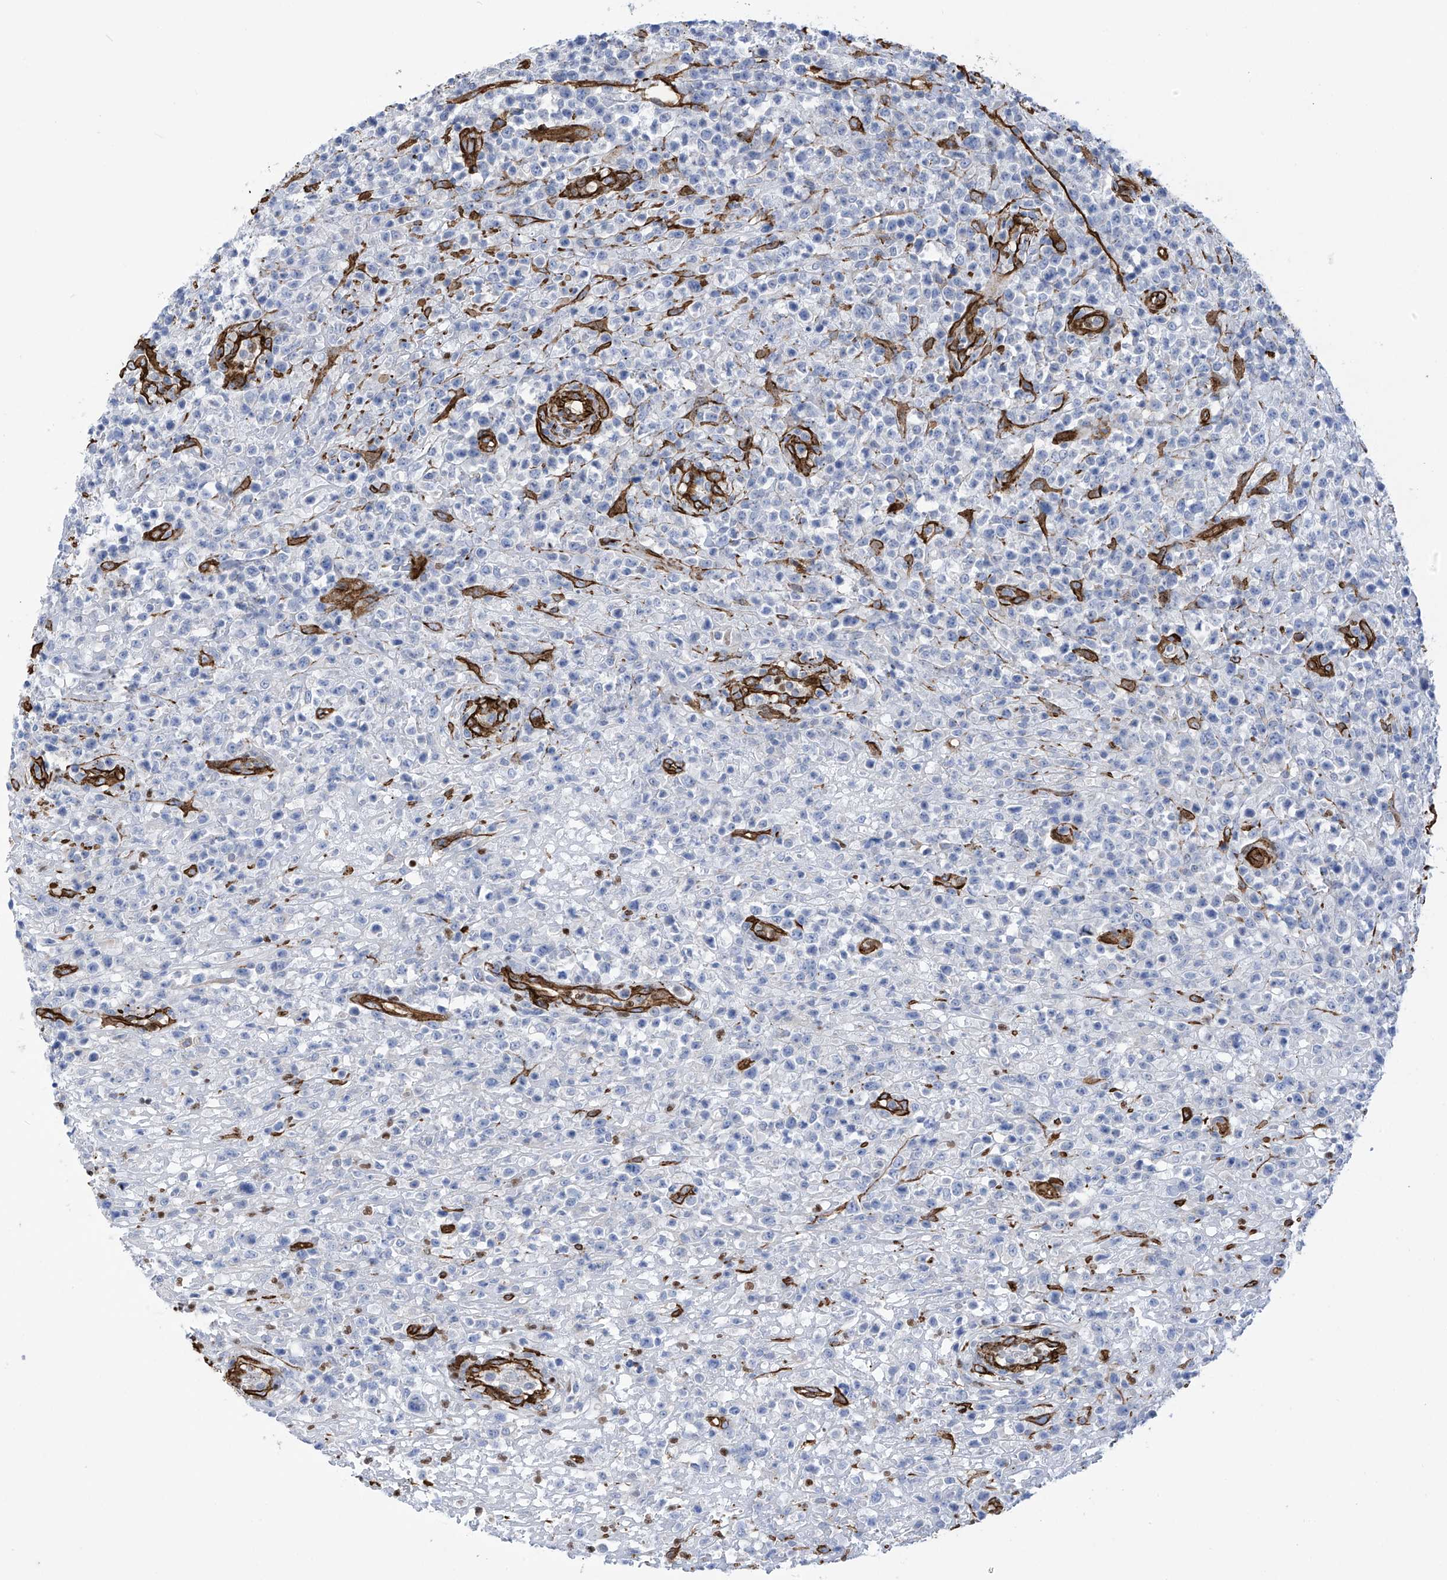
{"staining": {"intensity": "negative", "quantity": "none", "location": "none"}, "tissue": "lymphoma", "cell_type": "Tumor cells", "image_type": "cancer", "snomed": [{"axis": "morphology", "description": "Malignant lymphoma, non-Hodgkin's type, High grade"}, {"axis": "topography", "description": "Colon"}], "caption": "High power microscopy histopathology image of an IHC image of high-grade malignant lymphoma, non-Hodgkin's type, revealing no significant staining in tumor cells. (DAB (3,3'-diaminobenzidine) IHC visualized using brightfield microscopy, high magnification).", "gene": "UBTD1", "patient": {"sex": "female", "age": 53}}